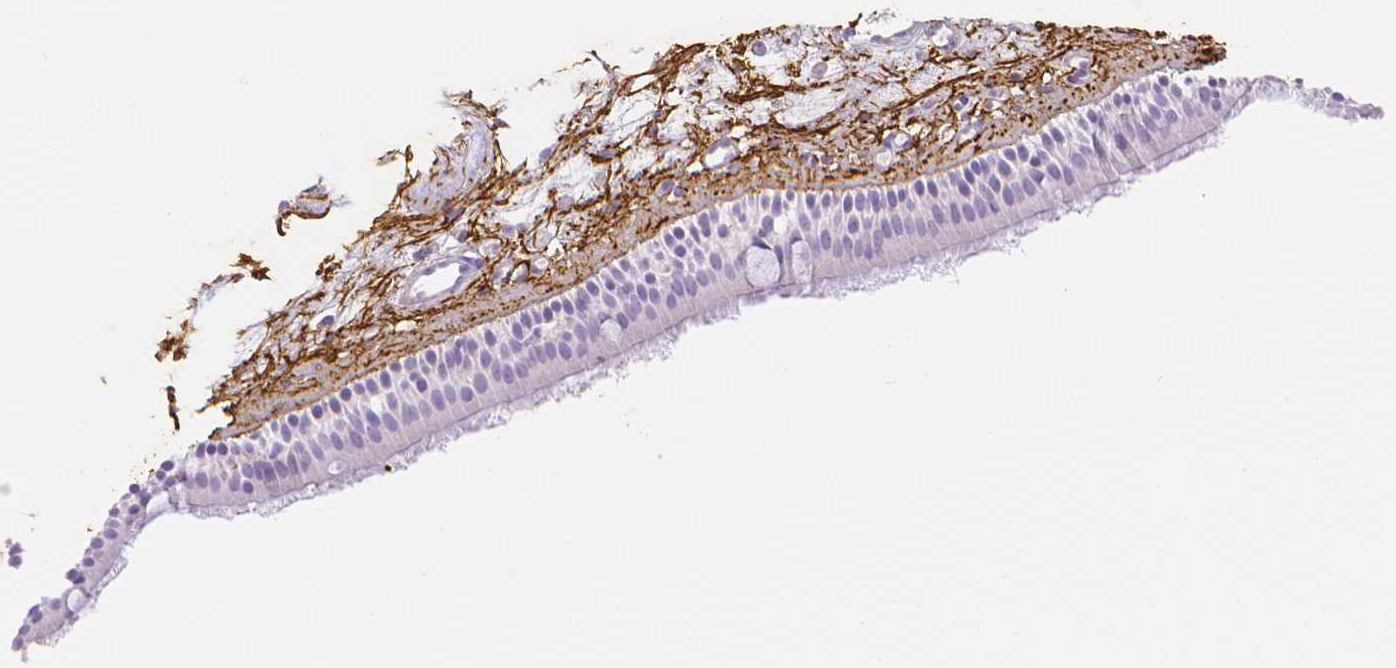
{"staining": {"intensity": "negative", "quantity": "none", "location": "none"}, "tissue": "nasopharynx", "cell_type": "Respiratory epithelial cells", "image_type": "normal", "snomed": [{"axis": "morphology", "description": "Normal tissue, NOS"}, {"axis": "topography", "description": "Nasopharynx"}], "caption": "Immunohistochemistry (IHC) of benign human nasopharynx demonstrates no positivity in respiratory epithelial cells.", "gene": "FBN1", "patient": {"sex": "male", "age": 68}}